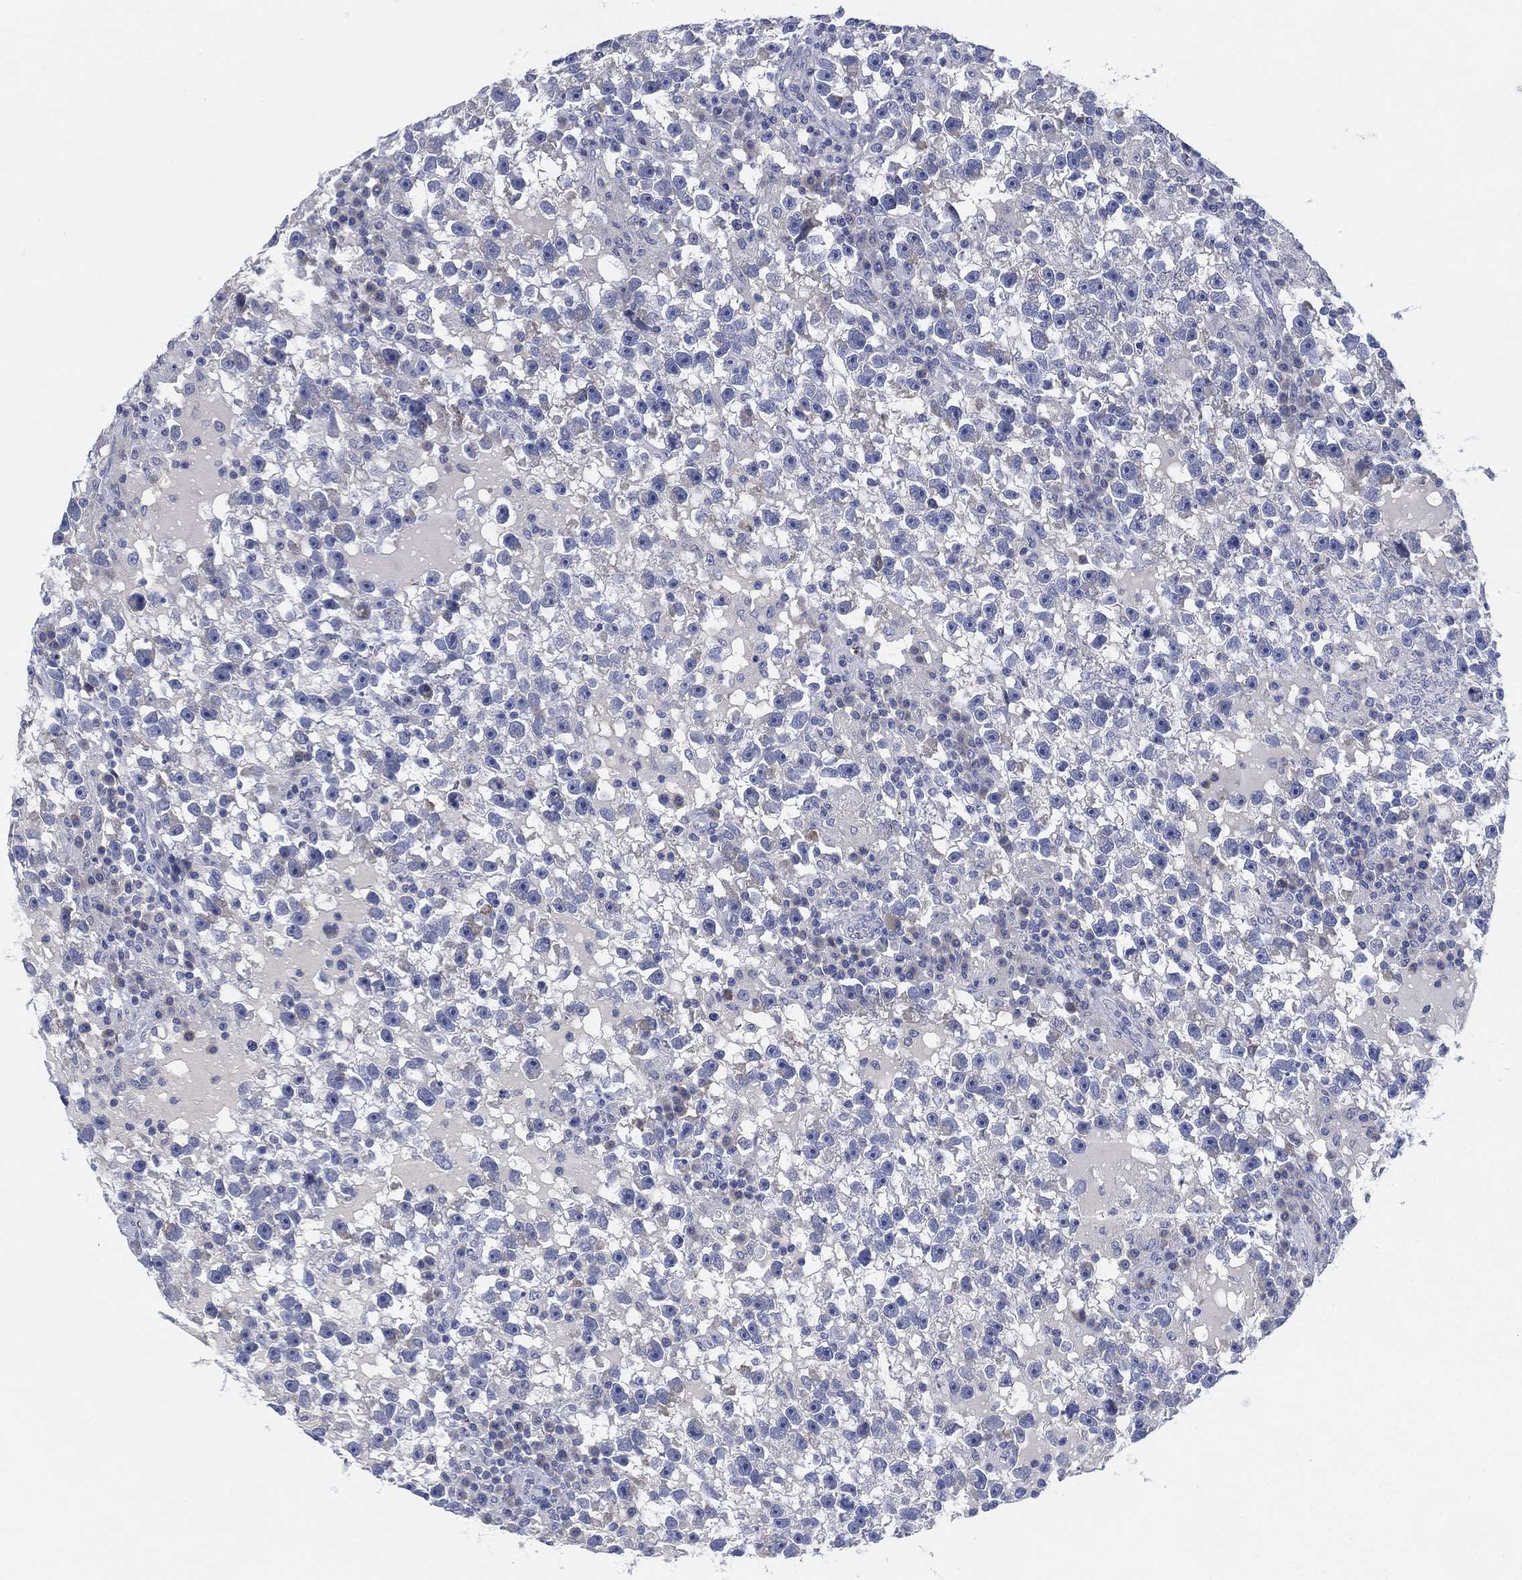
{"staining": {"intensity": "negative", "quantity": "none", "location": "none"}, "tissue": "testis cancer", "cell_type": "Tumor cells", "image_type": "cancer", "snomed": [{"axis": "morphology", "description": "Seminoma, NOS"}, {"axis": "topography", "description": "Testis"}], "caption": "This is a image of IHC staining of seminoma (testis), which shows no staining in tumor cells.", "gene": "ADAD2", "patient": {"sex": "male", "age": 47}}